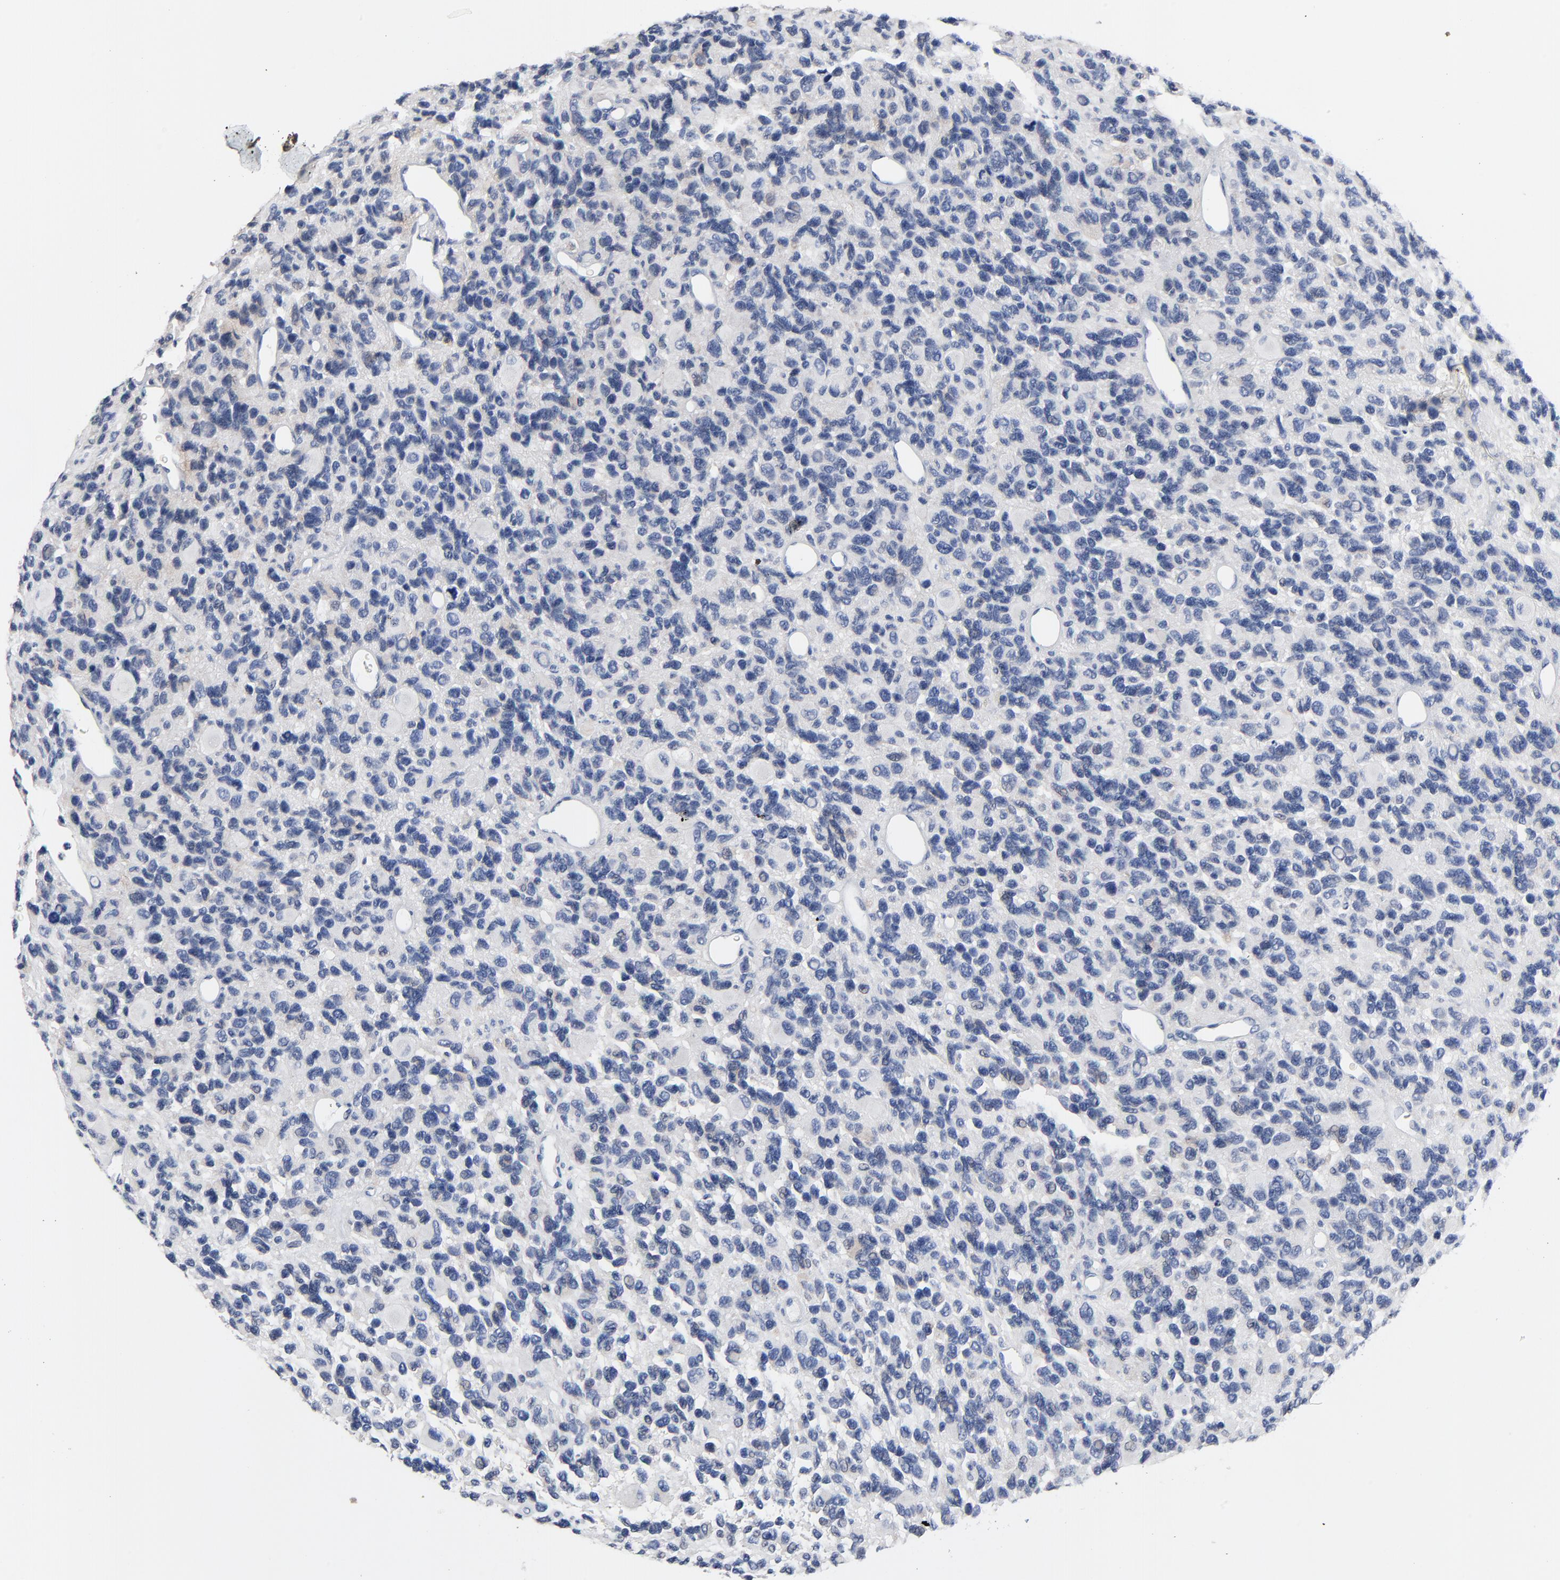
{"staining": {"intensity": "negative", "quantity": "none", "location": "none"}, "tissue": "glioma", "cell_type": "Tumor cells", "image_type": "cancer", "snomed": [{"axis": "morphology", "description": "Glioma, malignant, High grade"}, {"axis": "topography", "description": "Brain"}], "caption": "A high-resolution image shows immunohistochemistry staining of glioma, which exhibits no significant expression in tumor cells.", "gene": "FBXL5", "patient": {"sex": "male", "age": 77}}